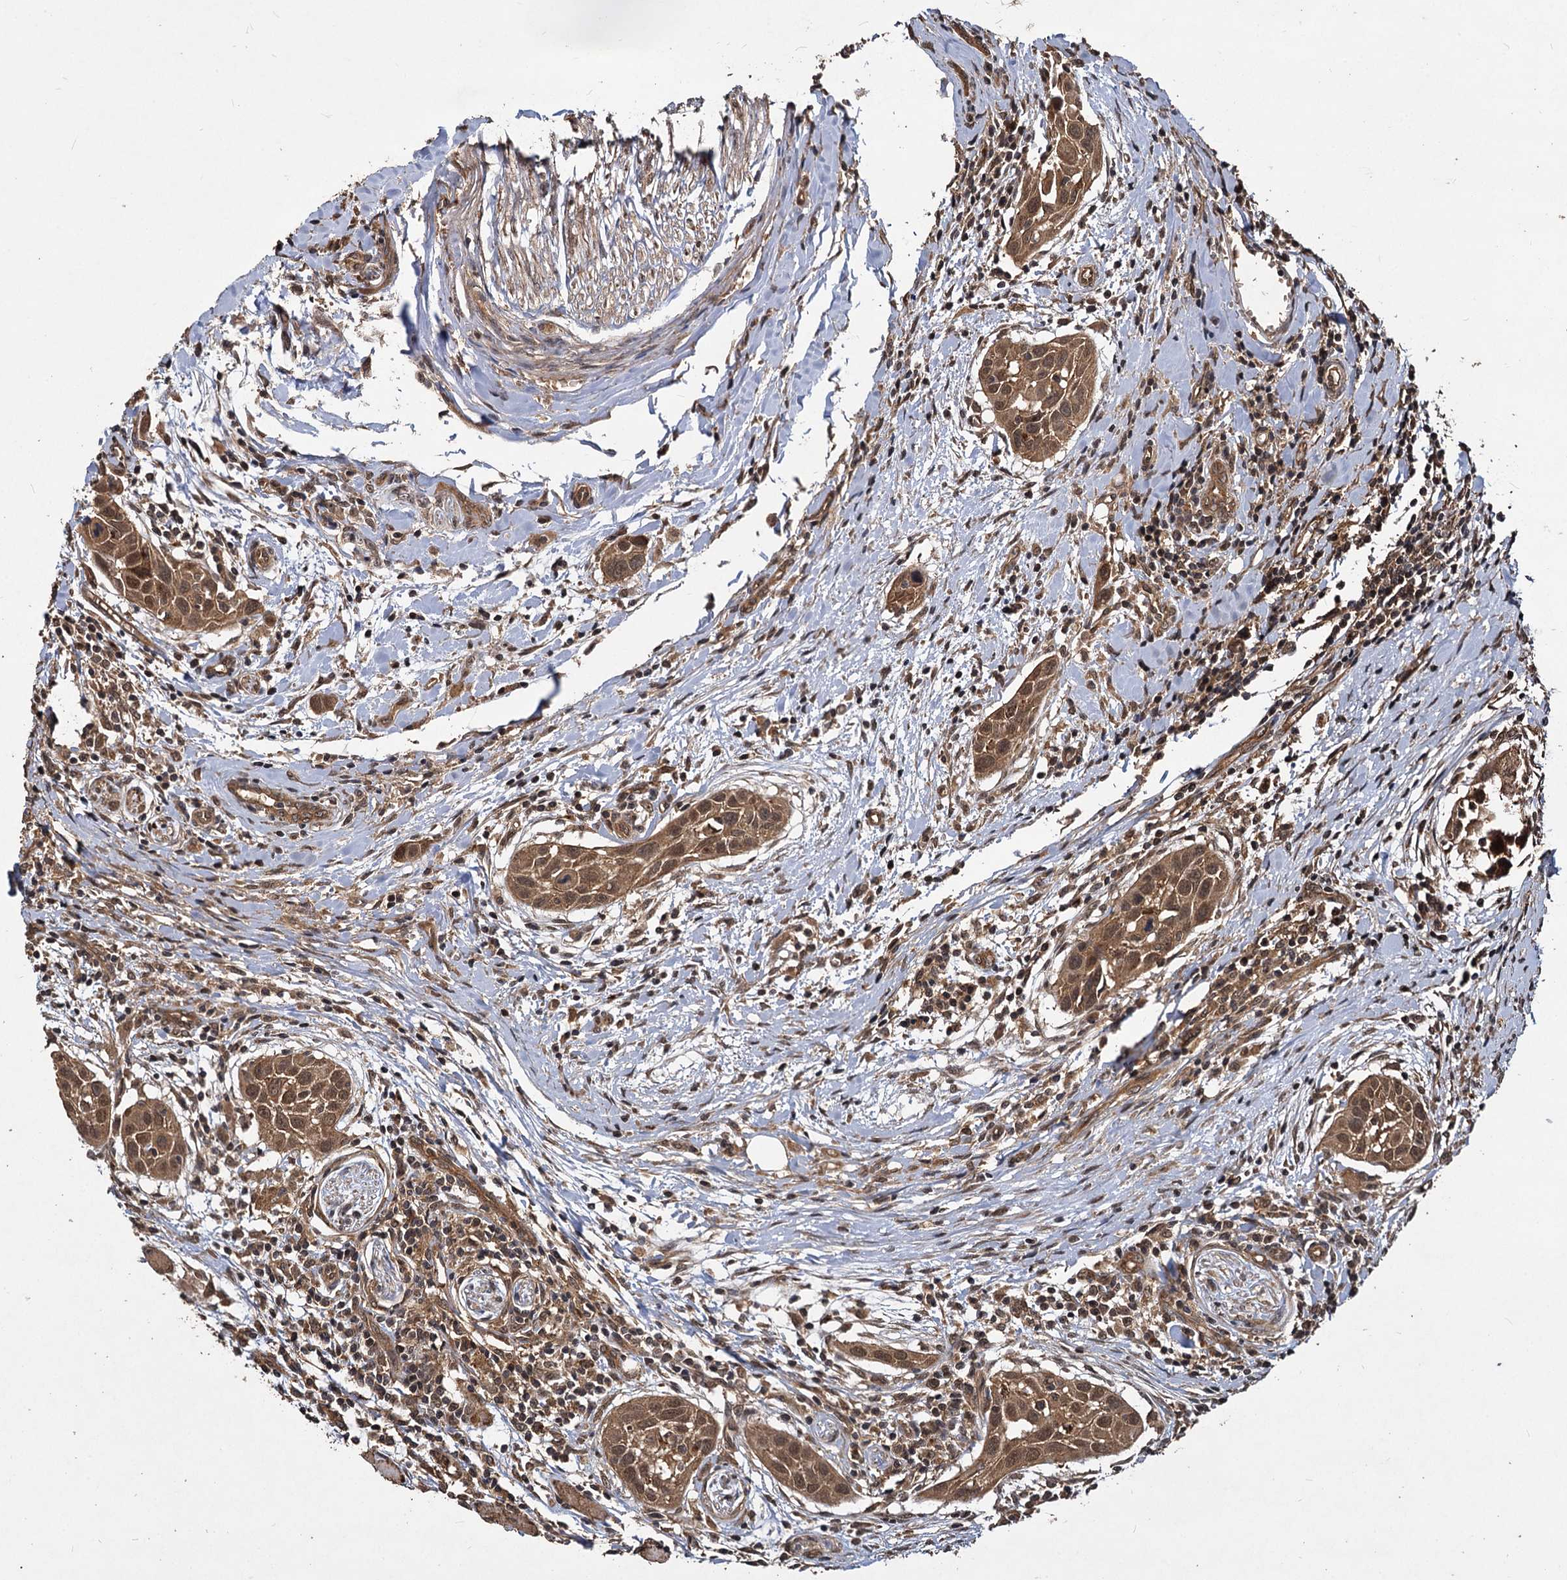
{"staining": {"intensity": "moderate", "quantity": ">75%", "location": "cytoplasmic/membranous,nuclear"}, "tissue": "head and neck cancer", "cell_type": "Tumor cells", "image_type": "cancer", "snomed": [{"axis": "morphology", "description": "Squamous cell carcinoma, NOS"}, {"axis": "topography", "description": "Oral tissue"}, {"axis": "topography", "description": "Head-Neck"}], "caption": "Moderate cytoplasmic/membranous and nuclear positivity is appreciated in about >75% of tumor cells in head and neck cancer (squamous cell carcinoma).", "gene": "VPS51", "patient": {"sex": "female", "age": 50}}